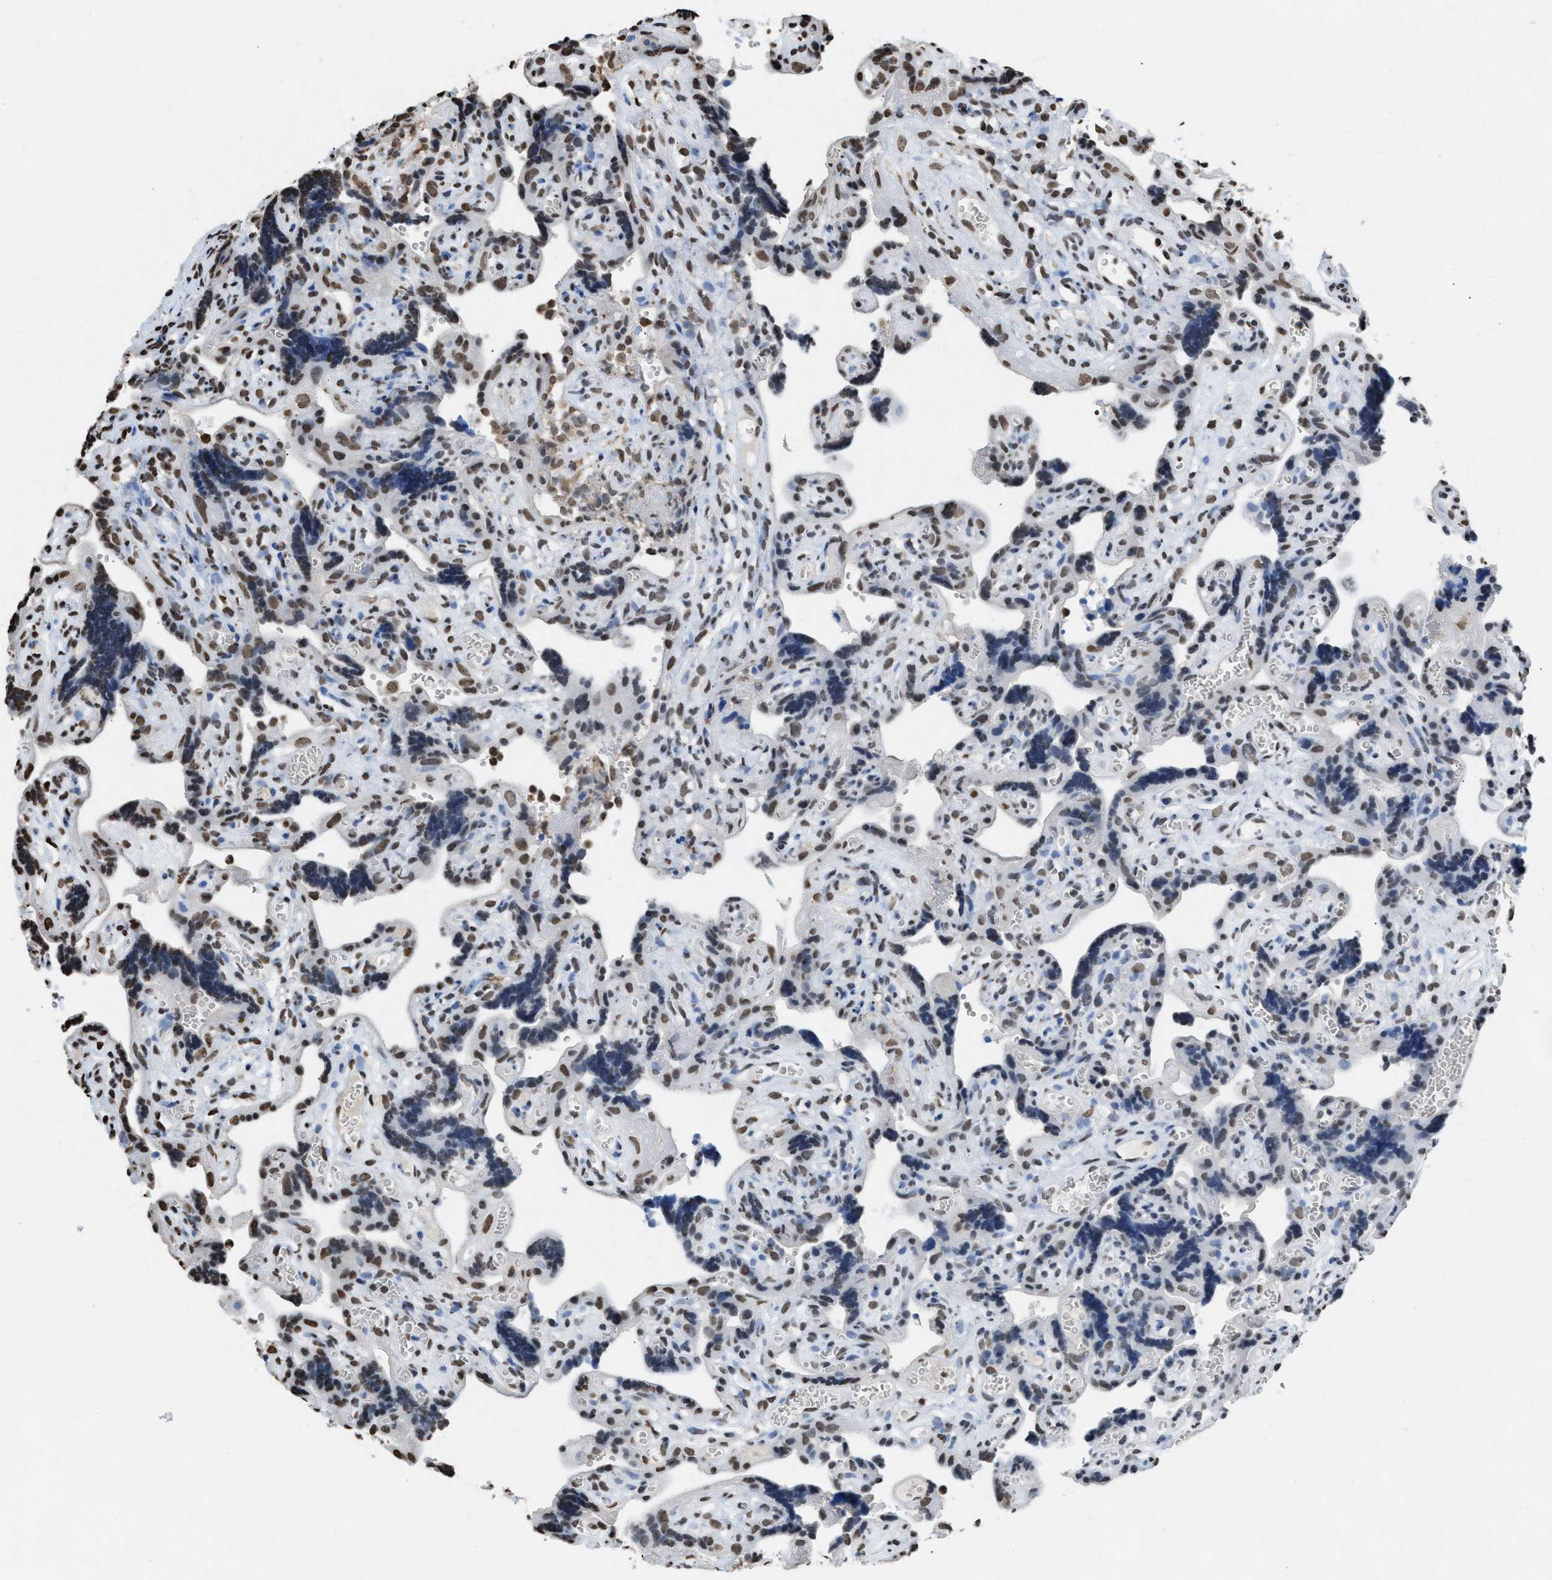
{"staining": {"intensity": "strong", "quantity": ">75%", "location": "nuclear"}, "tissue": "placenta", "cell_type": "Decidual cells", "image_type": "normal", "snomed": [{"axis": "morphology", "description": "Normal tissue, NOS"}, {"axis": "topography", "description": "Placenta"}], "caption": "A high-resolution histopathology image shows IHC staining of benign placenta, which demonstrates strong nuclear staining in approximately >75% of decidual cells. Using DAB (3,3'-diaminobenzidine) (brown) and hematoxylin (blue) stains, captured at high magnification using brightfield microscopy.", "gene": "NUP88", "patient": {"sex": "female", "age": 30}}